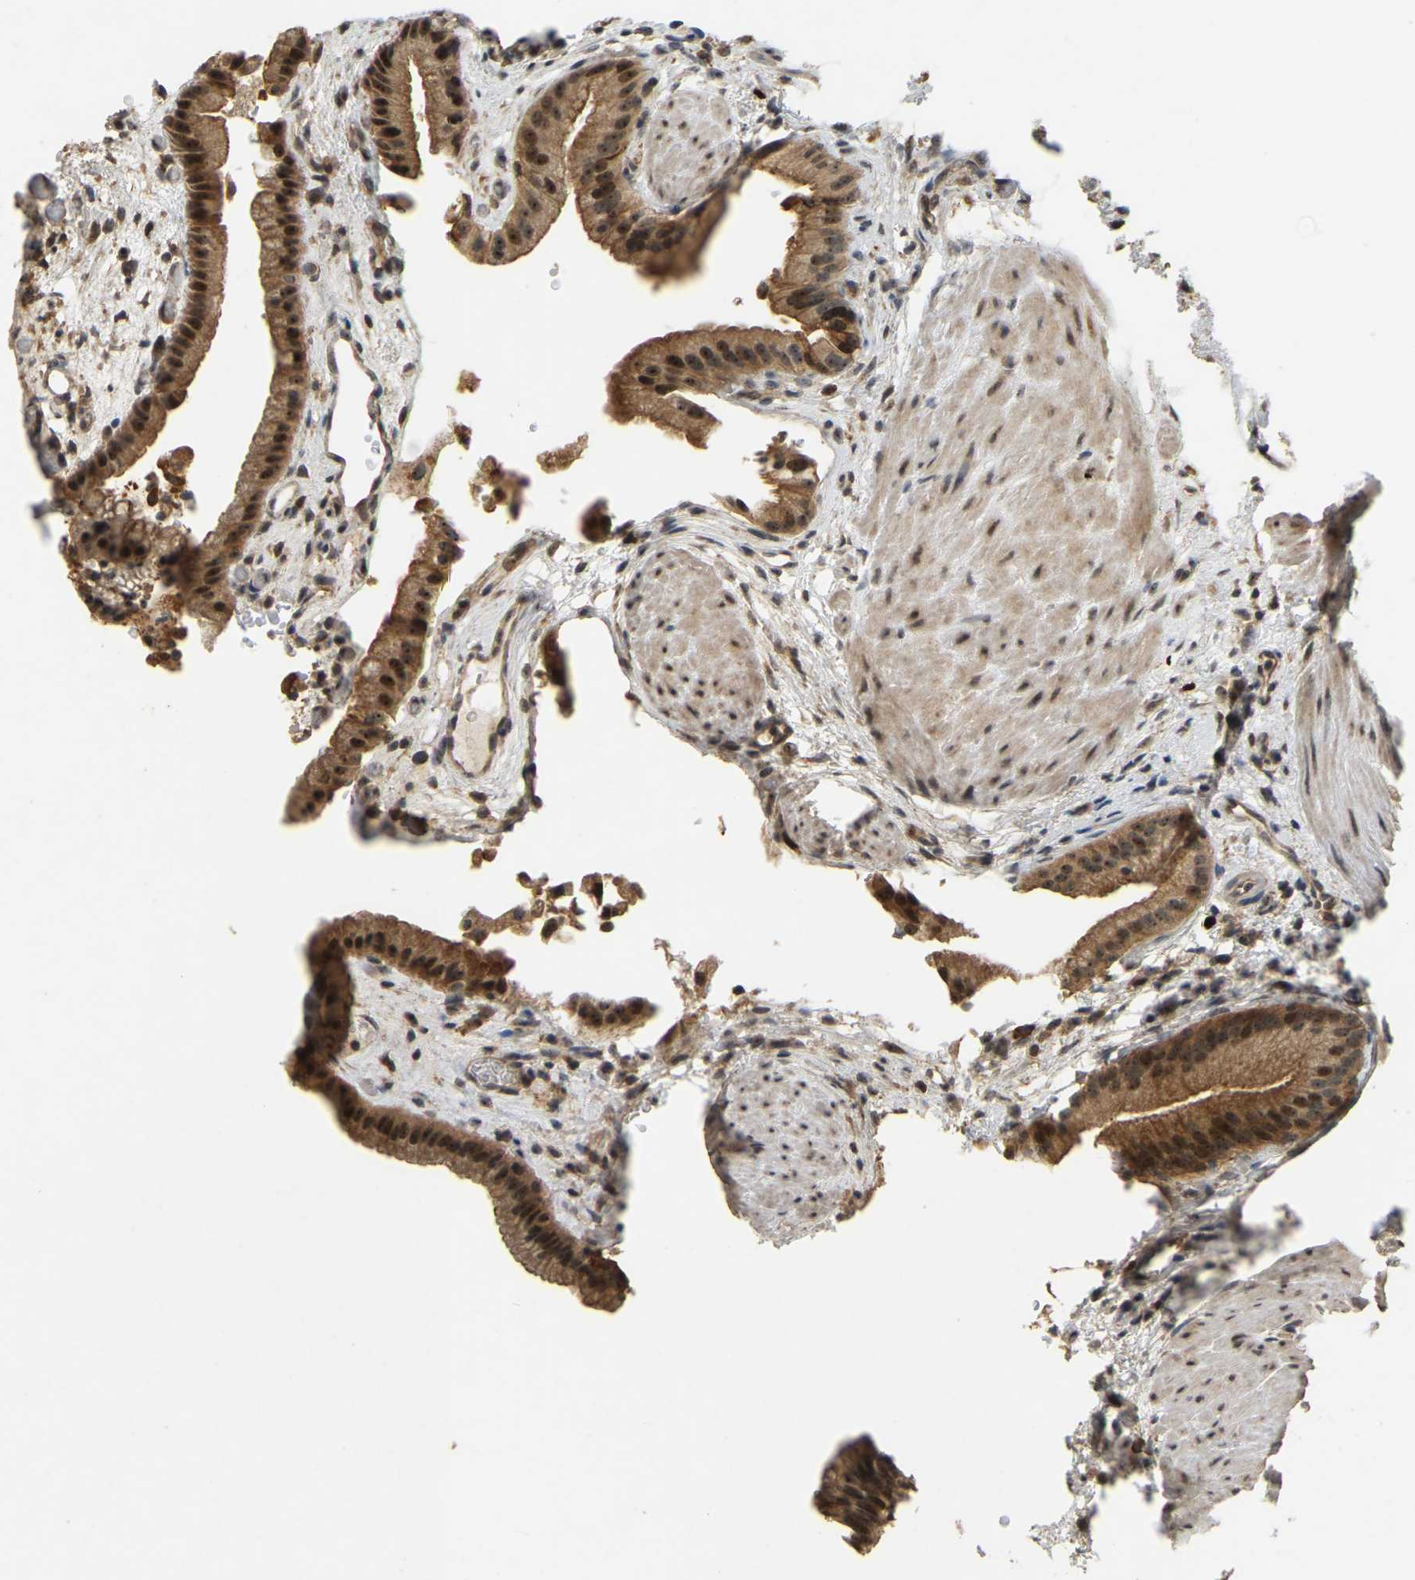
{"staining": {"intensity": "strong", "quantity": ">75%", "location": "cytoplasmic/membranous,nuclear"}, "tissue": "gallbladder", "cell_type": "Glandular cells", "image_type": "normal", "snomed": [{"axis": "morphology", "description": "Normal tissue, NOS"}, {"axis": "topography", "description": "Gallbladder"}], "caption": "DAB (3,3'-diaminobenzidine) immunohistochemical staining of normal gallbladder displays strong cytoplasmic/membranous,nuclear protein positivity in about >75% of glandular cells. The staining is performed using DAB (3,3'-diaminobenzidine) brown chromogen to label protein expression. The nuclei are counter-stained blue using hematoxylin.", "gene": "BRF2", "patient": {"sex": "male", "age": 49}}